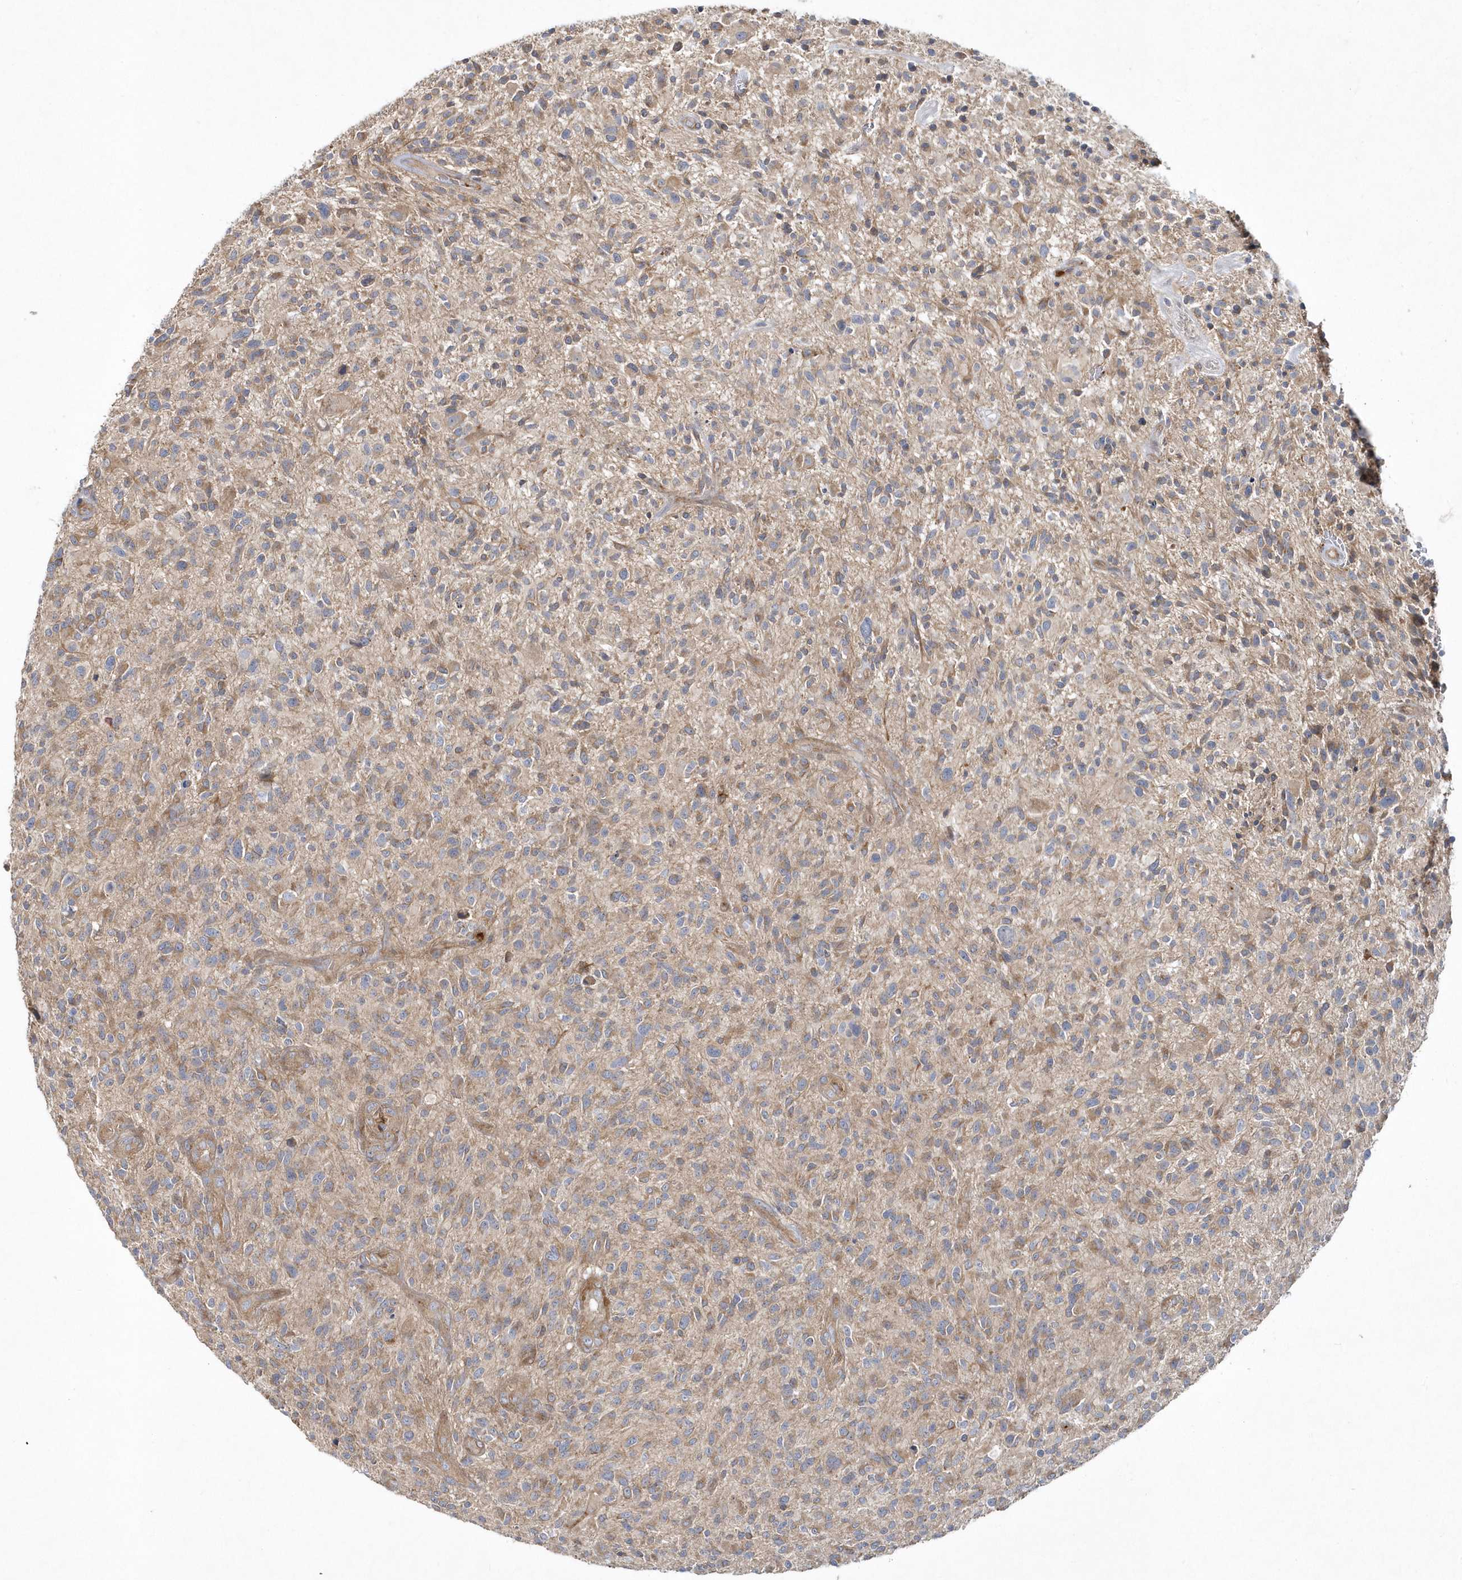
{"staining": {"intensity": "moderate", "quantity": "25%-75%", "location": "cytoplasmic/membranous"}, "tissue": "glioma", "cell_type": "Tumor cells", "image_type": "cancer", "snomed": [{"axis": "morphology", "description": "Glioma, malignant, High grade"}, {"axis": "topography", "description": "Brain"}], "caption": "High-power microscopy captured an immunohistochemistry (IHC) photomicrograph of glioma, revealing moderate cytoplasmic/membranous positivity in approximately 25%-75% of tumor cells. Immunohistochemistry stains the protein of interest in brown and the nuclei are stained blue.", "gene": "LEXM", "patient": {"sex": "male", "age": 47}}